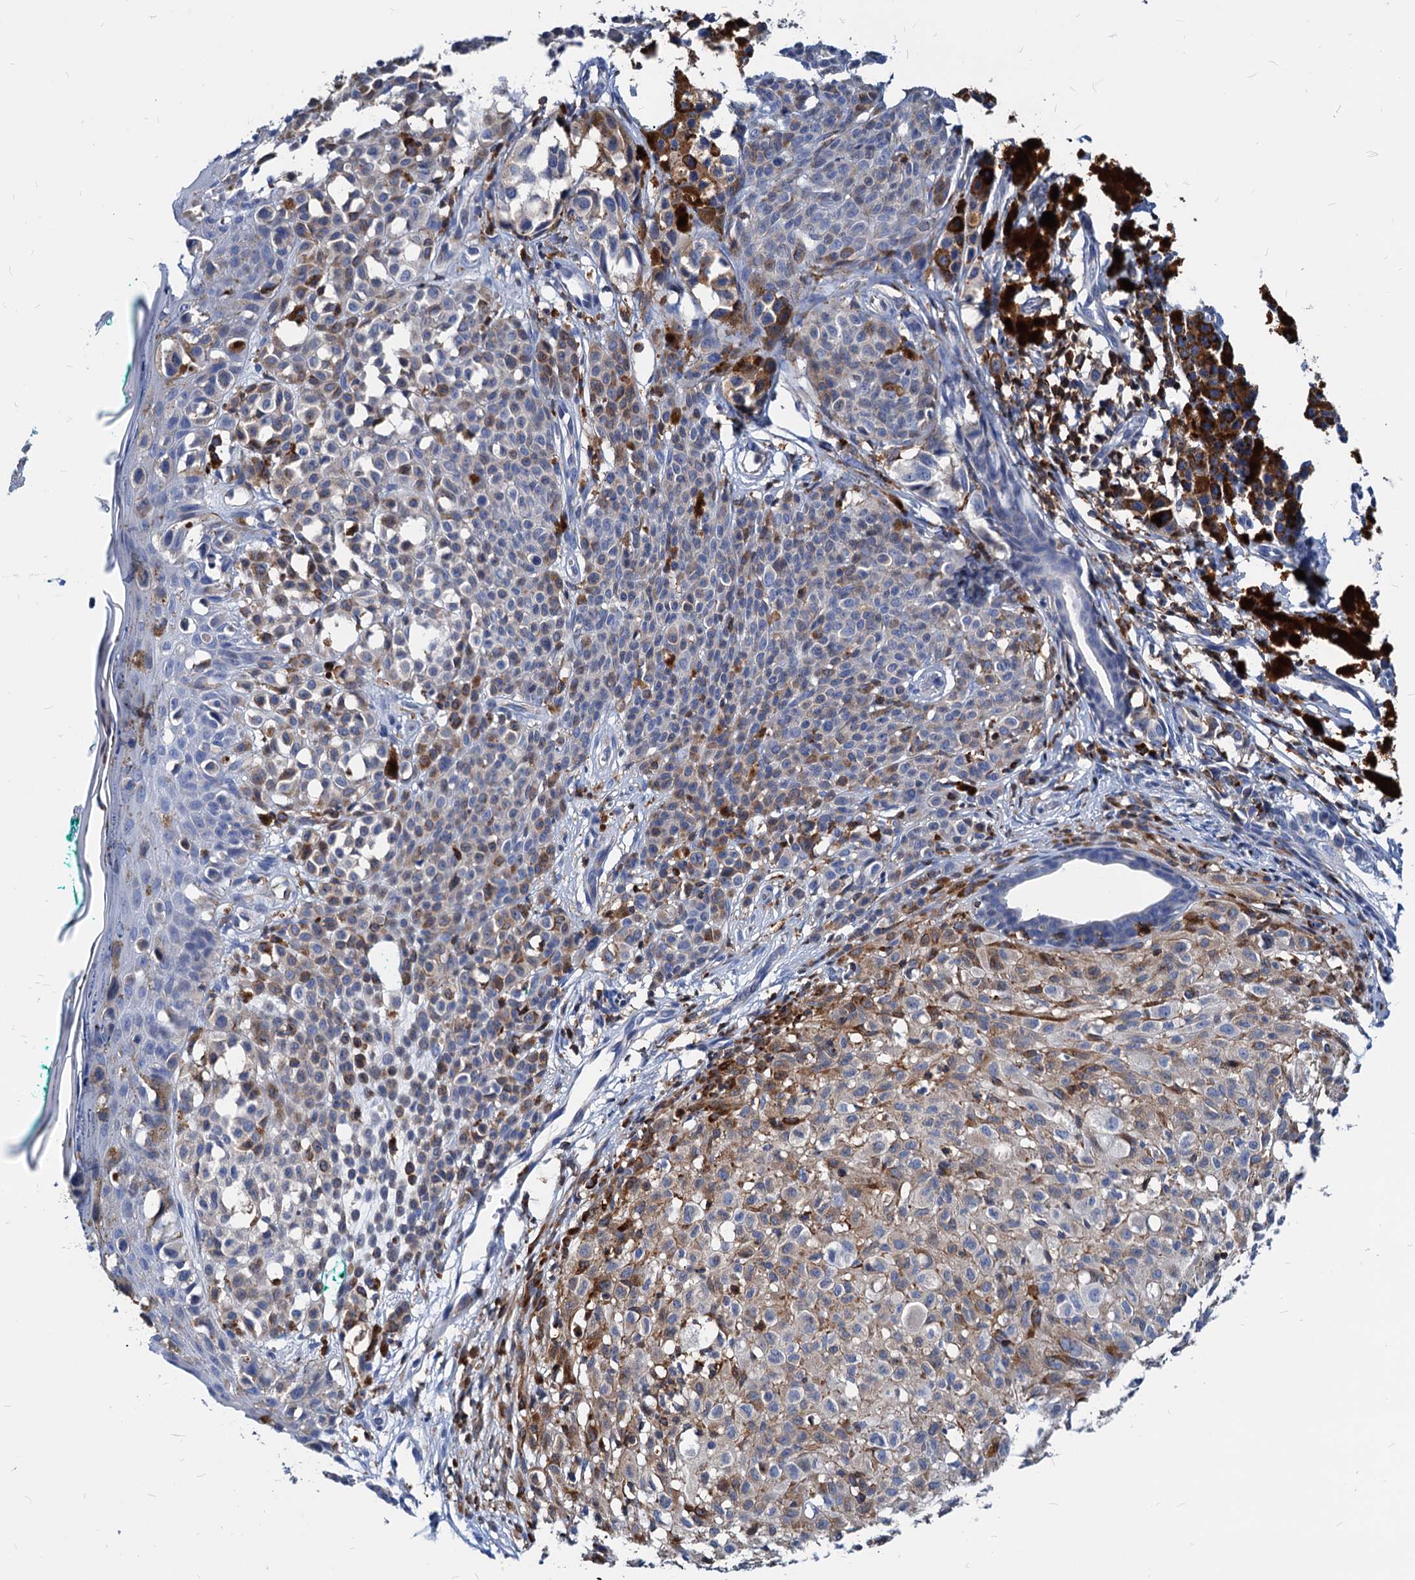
{"staining": {"intensity": "moderate", "quantity": "<25%", "location": "cytoplasmic/membranous"}, "tissue": "melanoma", "cell_type": "Tumor cells", "image_type": "cancer", "snomed": [{"axis": "morphology", "description": "Malignant melanoma, NOS"}, {"axis": "topography", "description": "Skin of leg"}], "caption": "Immunohistochemical staining of melanoma displays low levels of moderate cytoplasmic/membranous staining in about <25% of tumor cells. (DAB = brown stain, brightfield microscopy at high magnification).", "gene": "LCP2", "patient": {"sex": "female", "age": 72}}